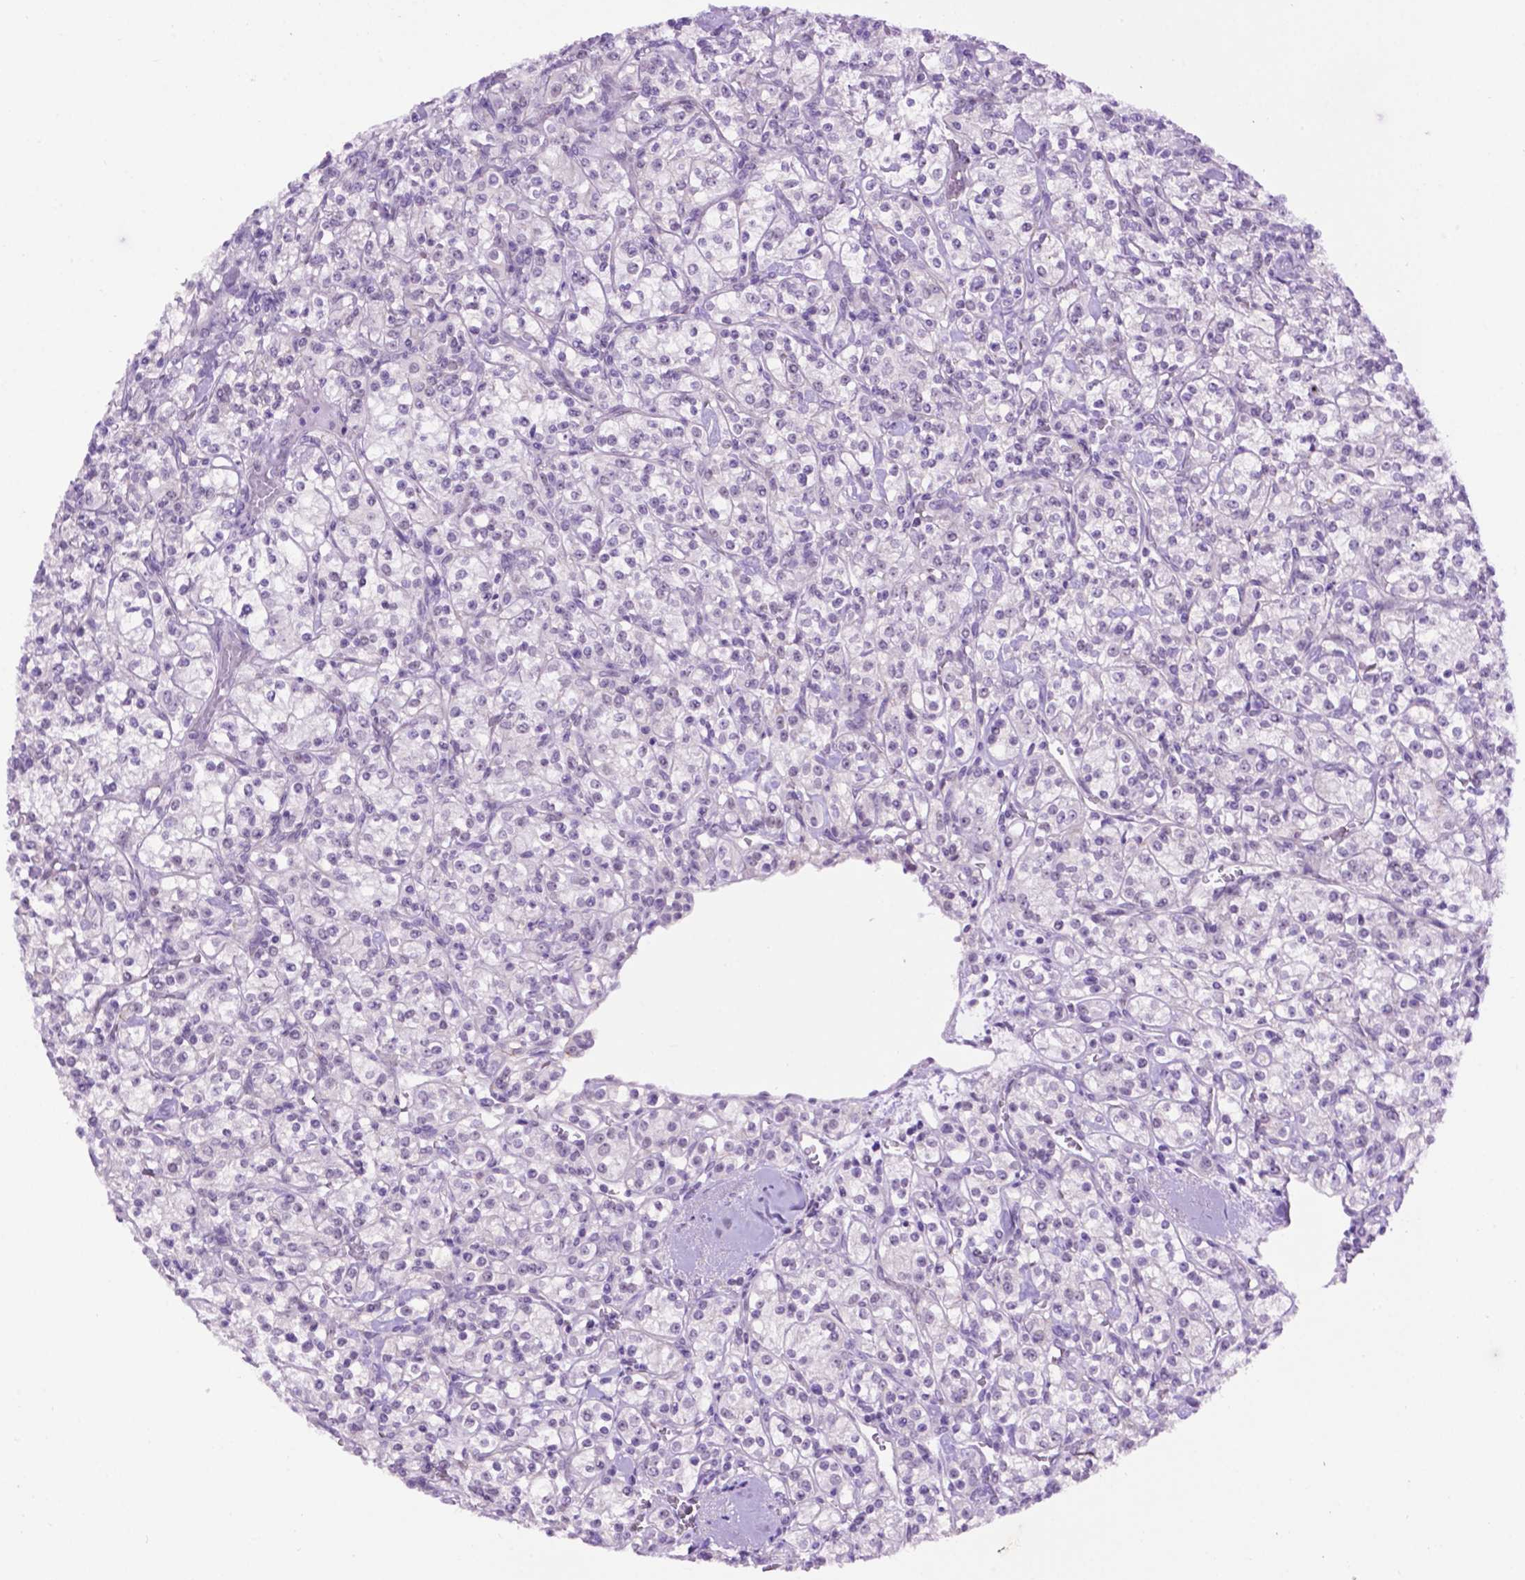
{"staining": {"intensity": "negative", "quantity": "none", "location": "none"}, "tissue": "renal cancer", "cell_type": "Tumor cells", "image_type": "cancer", "snomed": [{"axis": "morphology", "description": "Adenocarcinoma, NOS"}, {"axis": "topography", "description": "Kidney"}], "caption": "A photomicrograph of human renal adenocarcinoma is negative for staining in tumor cells.", "gene": "TACSTD2", "patient": {"sex": "male", "age": 77}}